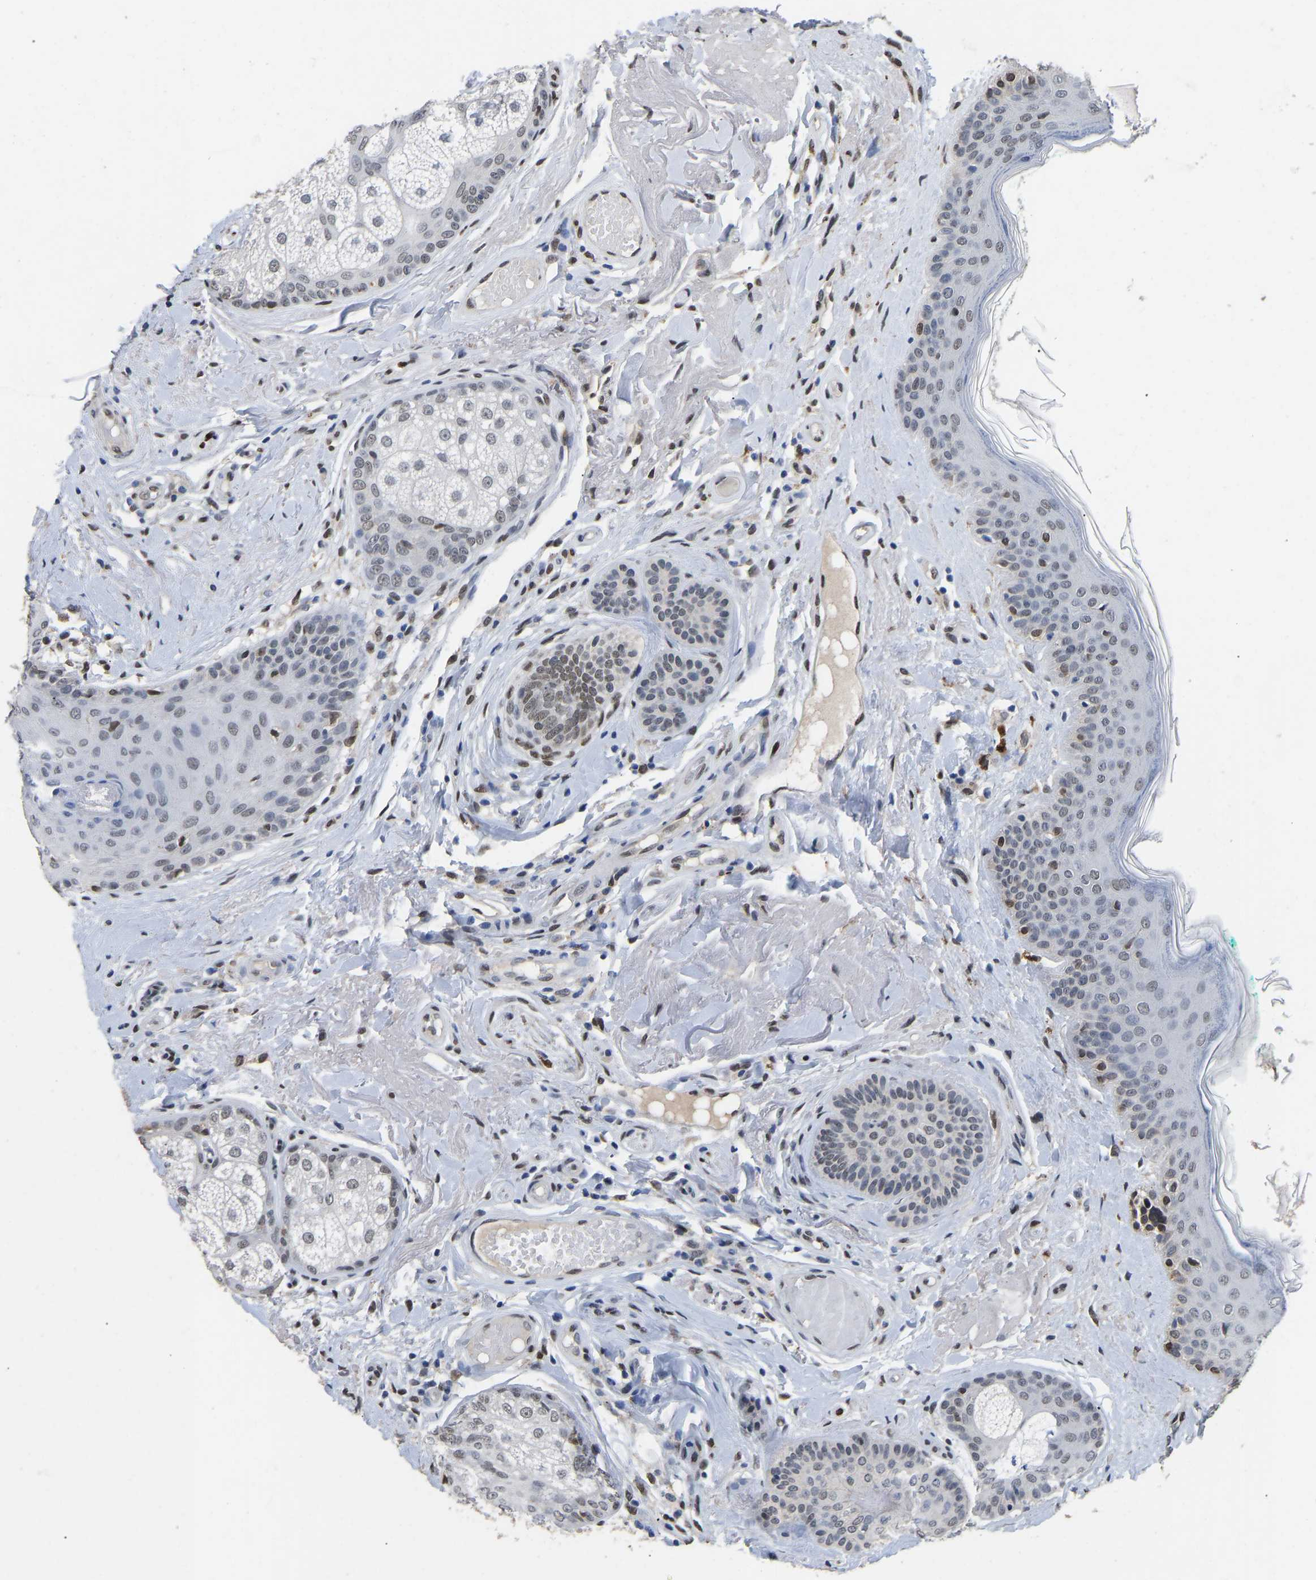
{"staining": {"intensity": "moderate", "quantity": "<25%", "location": "nuclear"}, "tissue": "oral mucosa", "cell_type": "Squamous epithelial cells", "image_type": "normal", "snomed": [{"axis": "morphology", "description": "Normal tissue, NOS"}, {"axis": "topography", "description": "Skin"}, {"axis": "topography", "description": "Oral tissue"}], "caption": "The immunohistochemical stain labels moderate nuclear expression in squamous epithelial cells of benign oral mucosa. The staining is performed using DAB (3,3'-diaminobenzidine) brown chromogen to label protein expression. The nuclei are counter-stained blue using hematoxylin.", "gene": "QKI", "patient": {"sex": "male", "age": 84}}